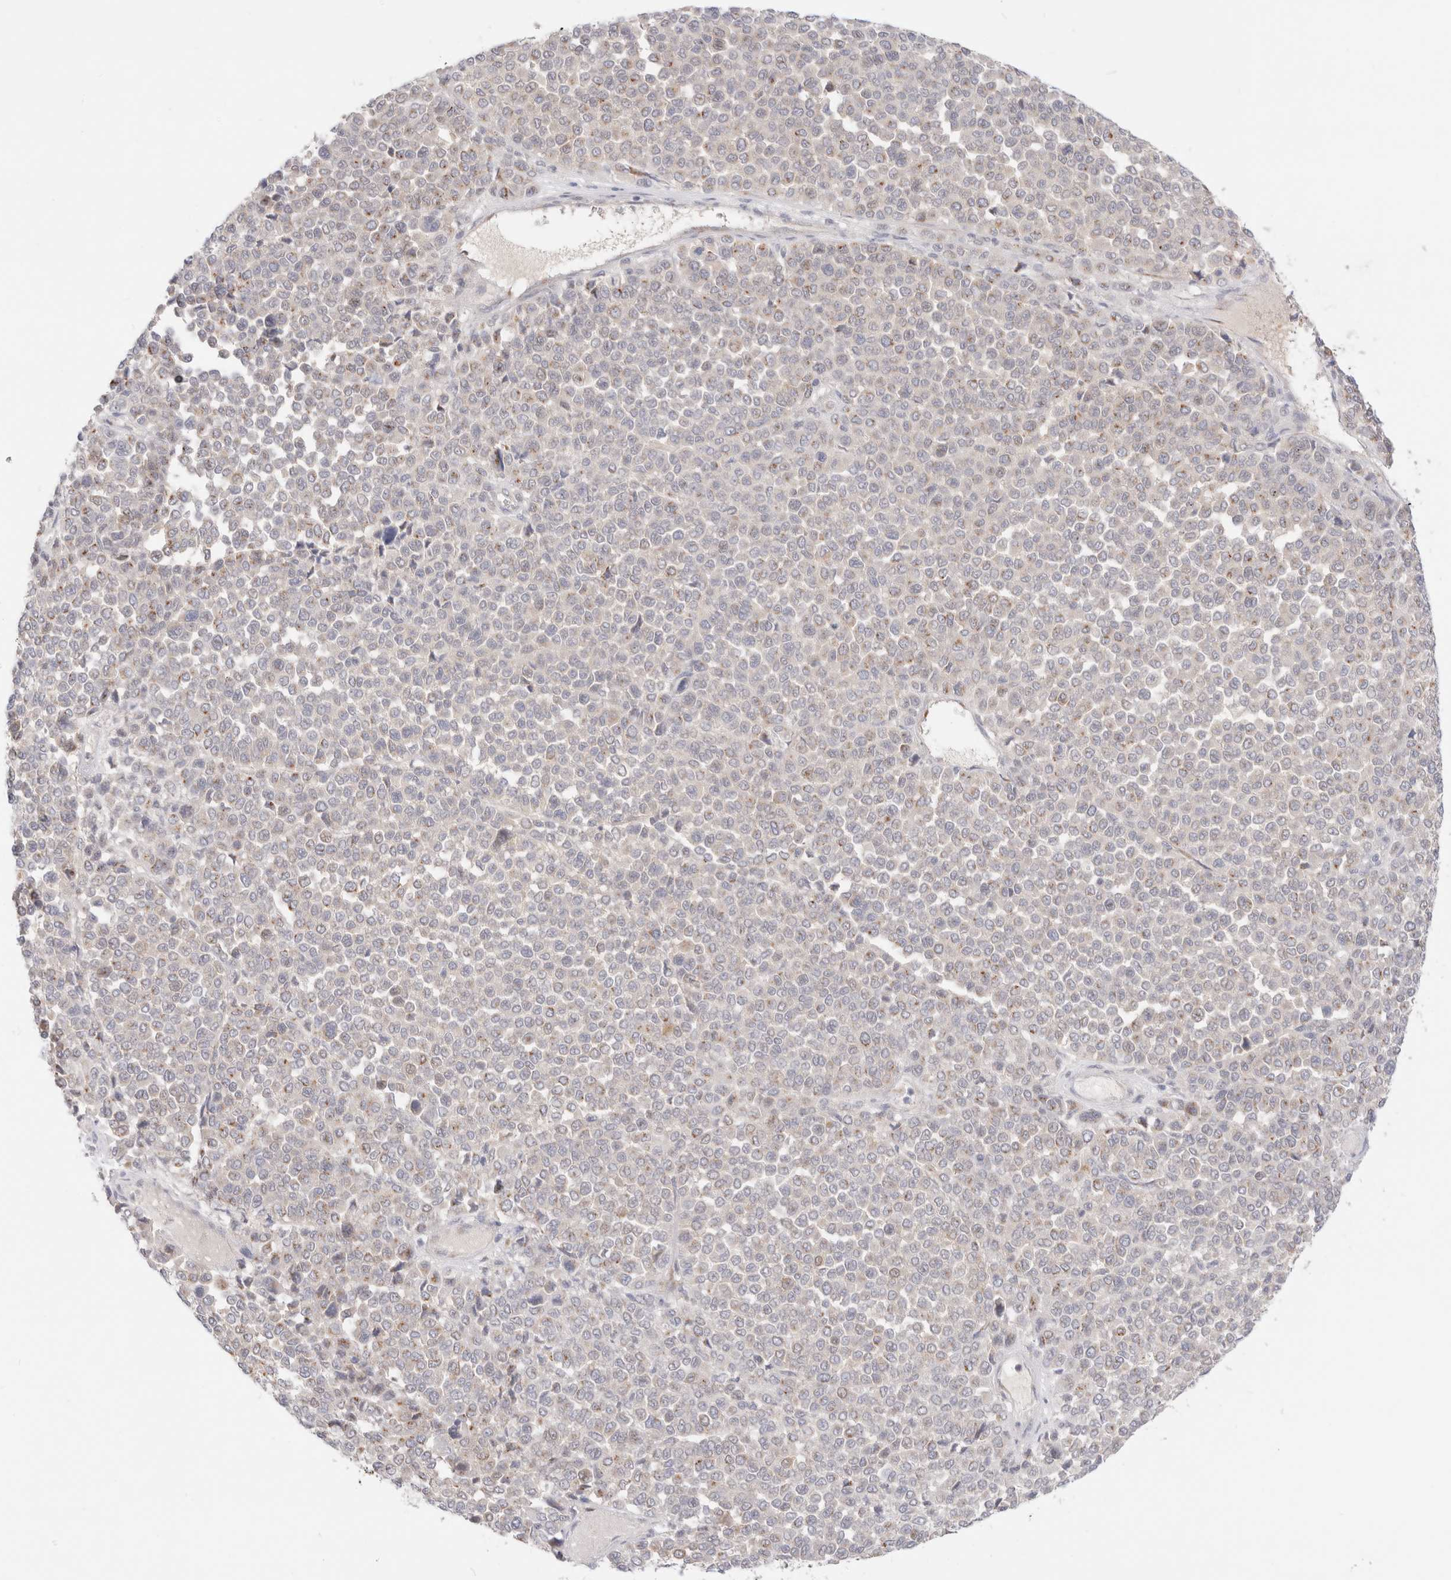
{"staining": {"intensity": "weak", "quantity": "<25%", "location": "cytoplasmic/membranous"}, "tissue": "melanoma", "cell_type": "Tumor cells", "image_type": "cancer", "snomed": [{"axis": "morphology", "description": "Malignant melanoma, Metastatic site"}, {"axis": "topography", "description": "Pancreas"}], "caption": "Immunohistochemical staining of malignant melanoma (metastatic site) exhibits no significant staining in tumor cells.", "gene": "EFCAB13", "patient": {"sex": "female", "age": 30}}